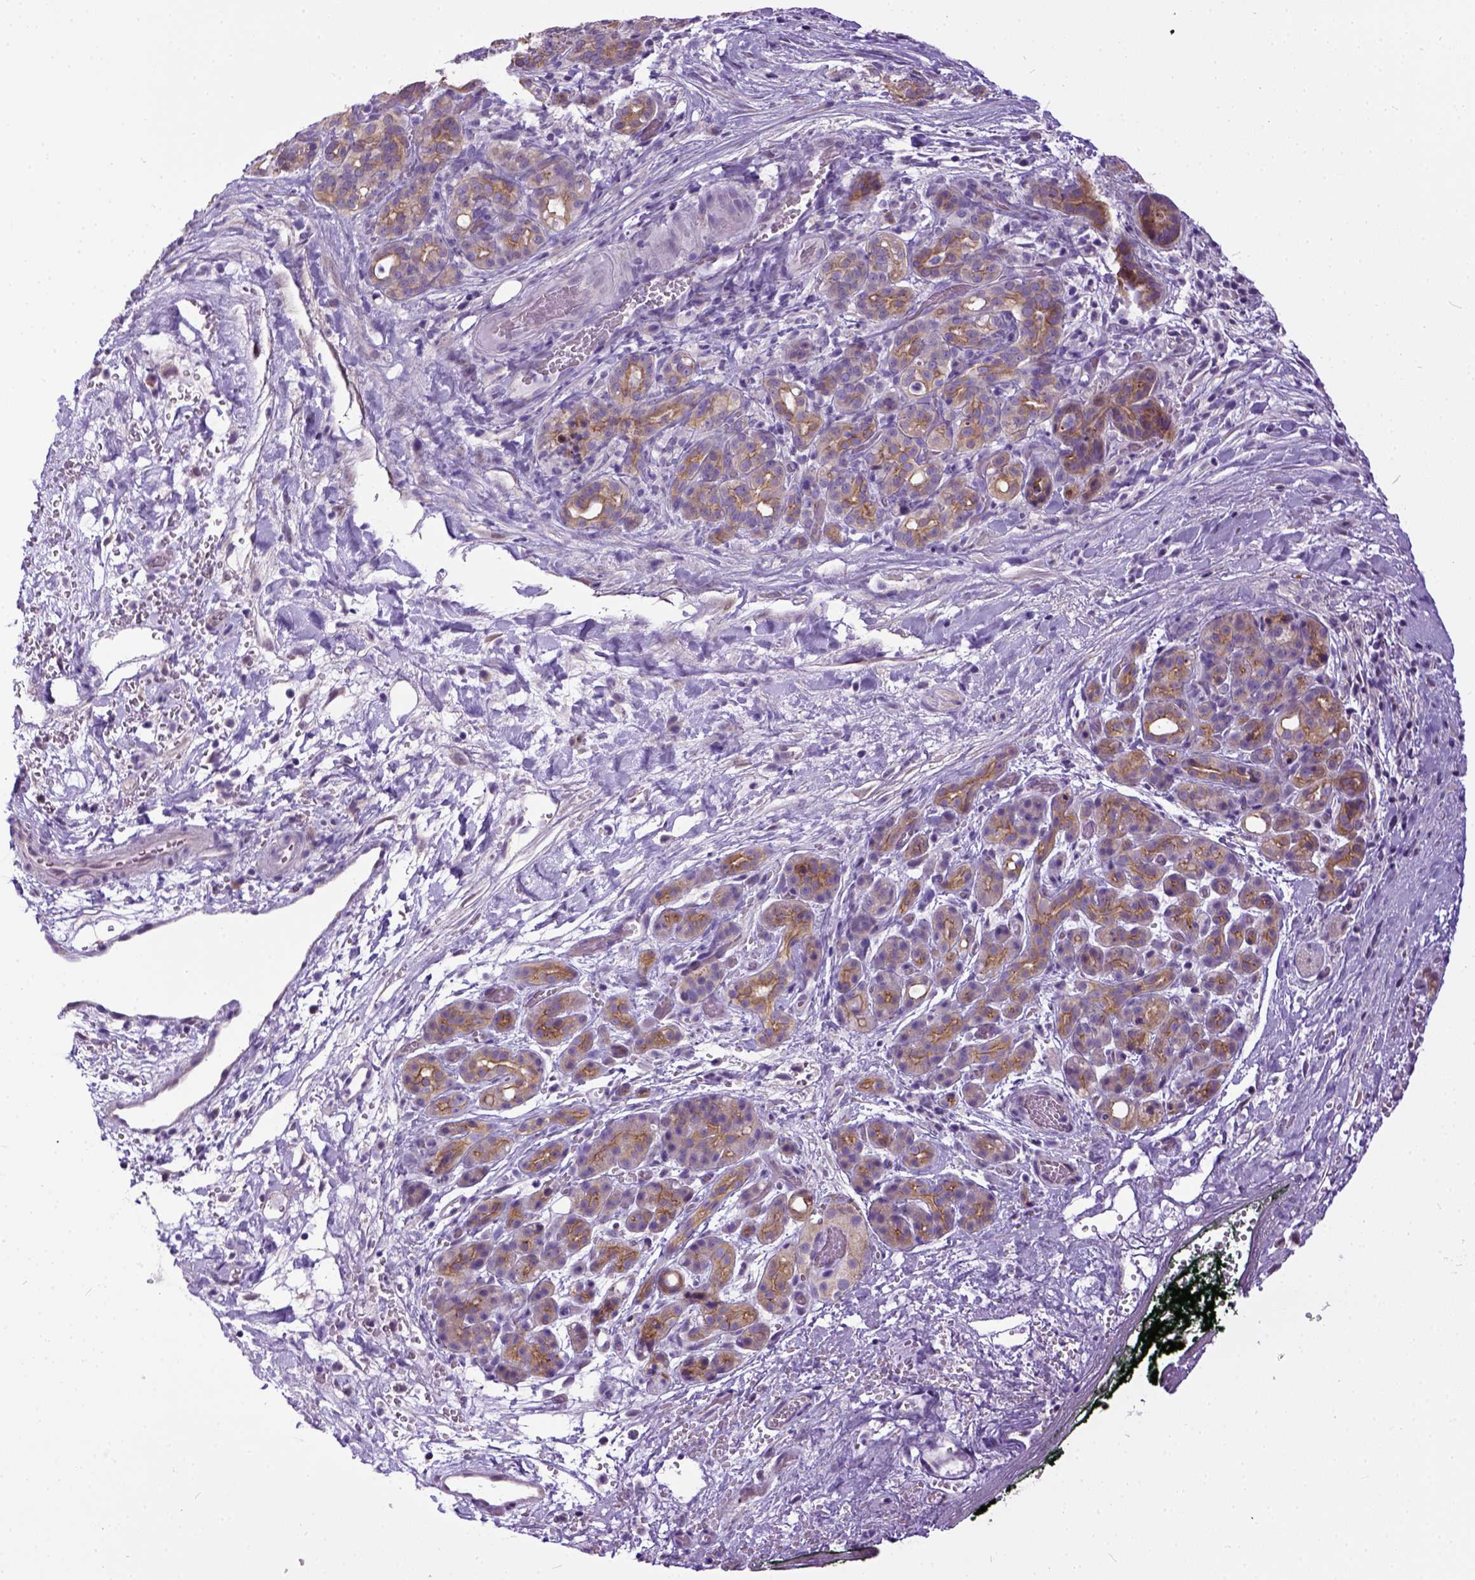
{"staining": {"intensity": "moderate", "quantity": "25%-75%", "location": "cytoplasmic/membranous"}, "tissue": "pancreatic cancer", "cell_type": "Tumor cells", "image_type": "cancer", "snomed": [{"axis": "morphology", "description": "Adenocarcinoma, NOS"}, {"axis": "topography", "description": "Pancreas"}], "caption": "Immunohistochemical staining of pancreatic cancer (adenocarcinoma) reveals medium levels of moderate cytoplasmic/membranous expression in approximately 25%-75% of tumor cells.", "gene": "NEK5", "patient": {"sex": "male", "age": 44}}